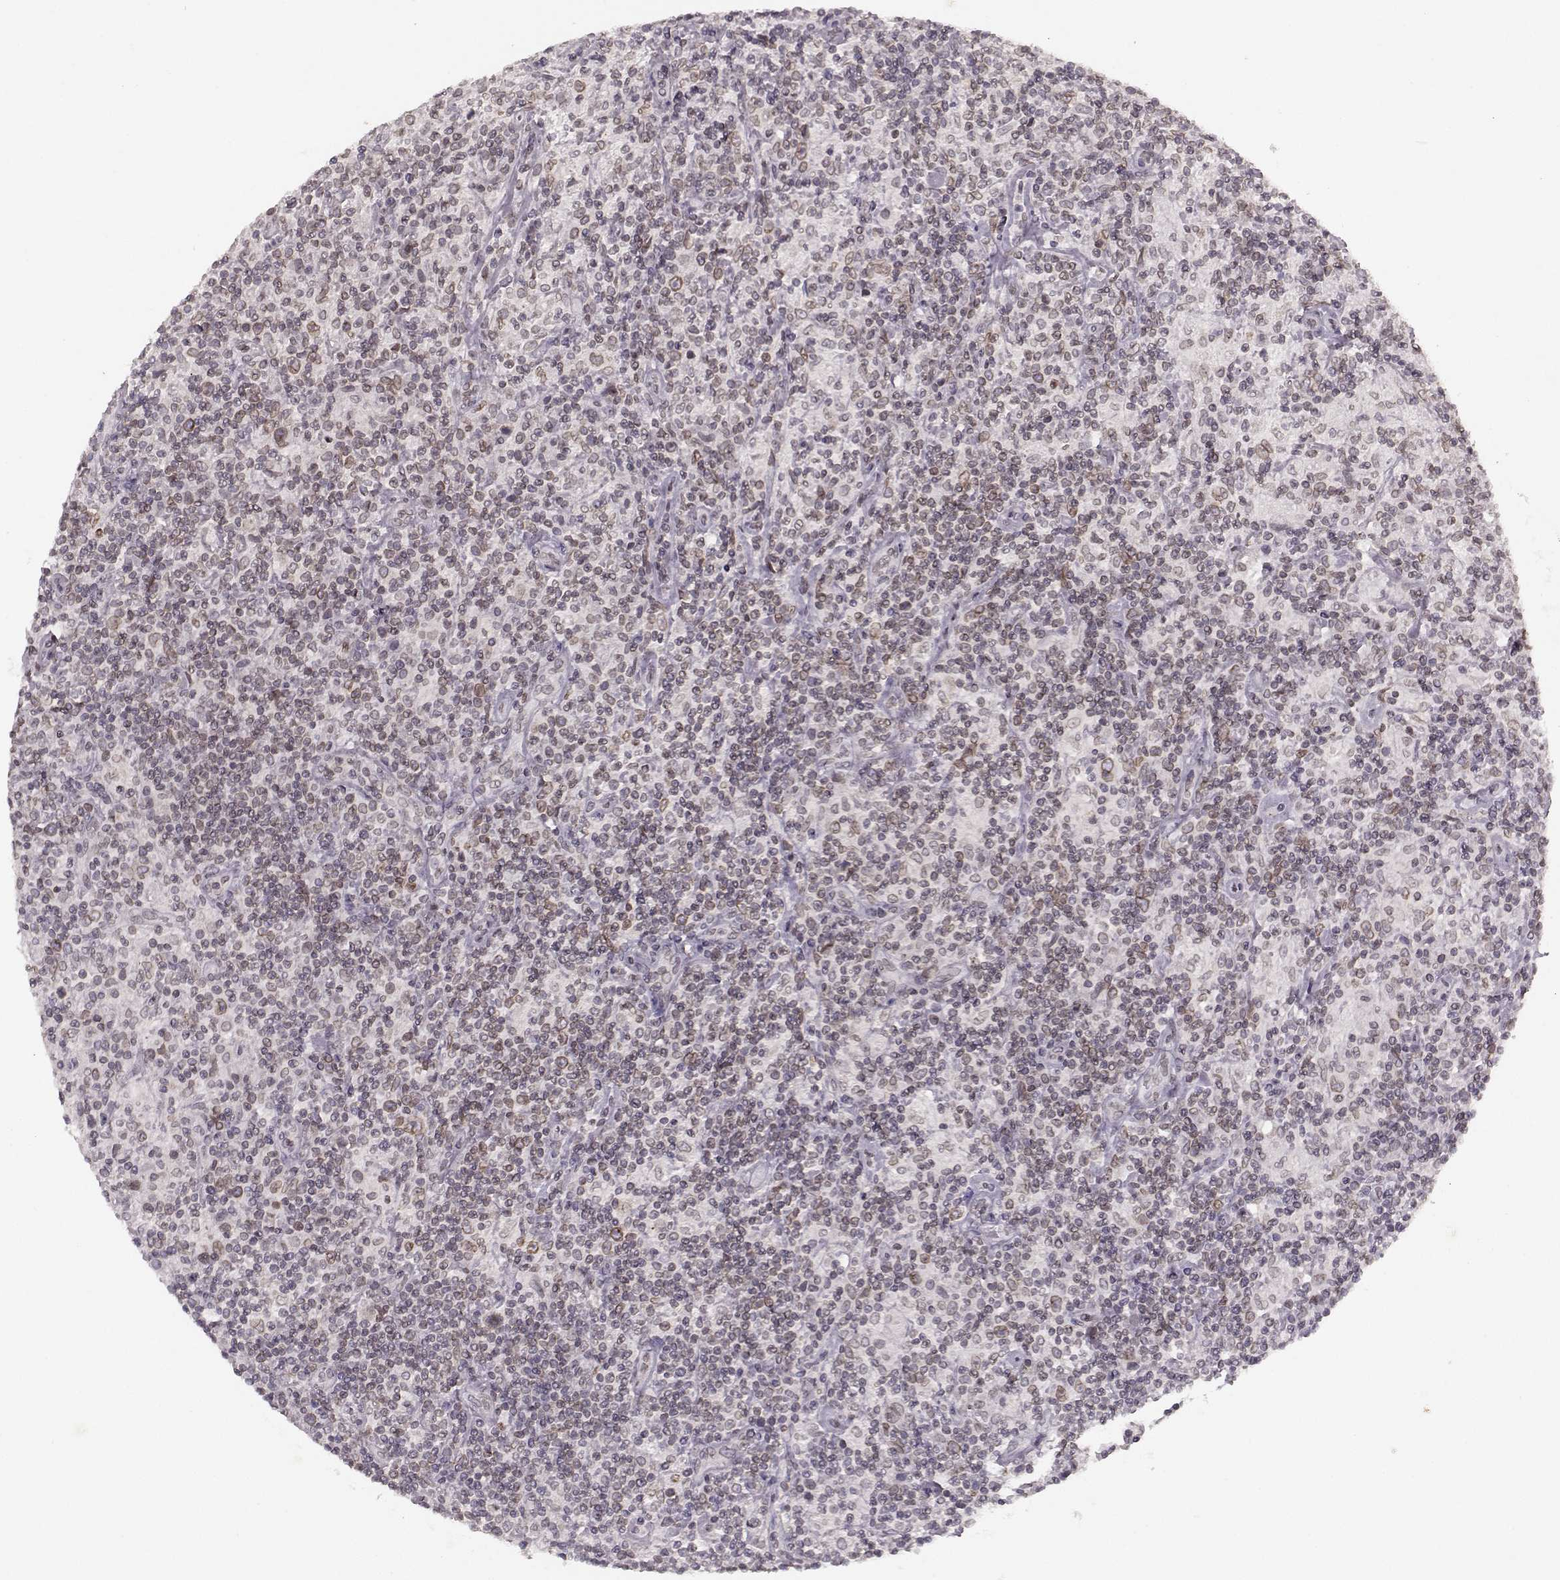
{"staining": {"intensity": "moderate", "quantity": ">75%", "location": "cytoplasmic/membranous,nuclear"}, "tissue": "lymphoma", "cell_type": "Tumor cells", "image_type": "cancer", "snomed": [{"axis": "morphology", "description": "Hodgkin's disease, NOS"}, {"axis": "topography", "description": "Lymph node"}], "caption": "There is medium levels of moderate cytoplasmic/membranous and nuclear staining in tumor cells of Hodgkin's disease, as demonstrated by immunohistochemical staining (brown color).", "gene": "DCAF12", "patient": {"sex": "male", "age": 70}}